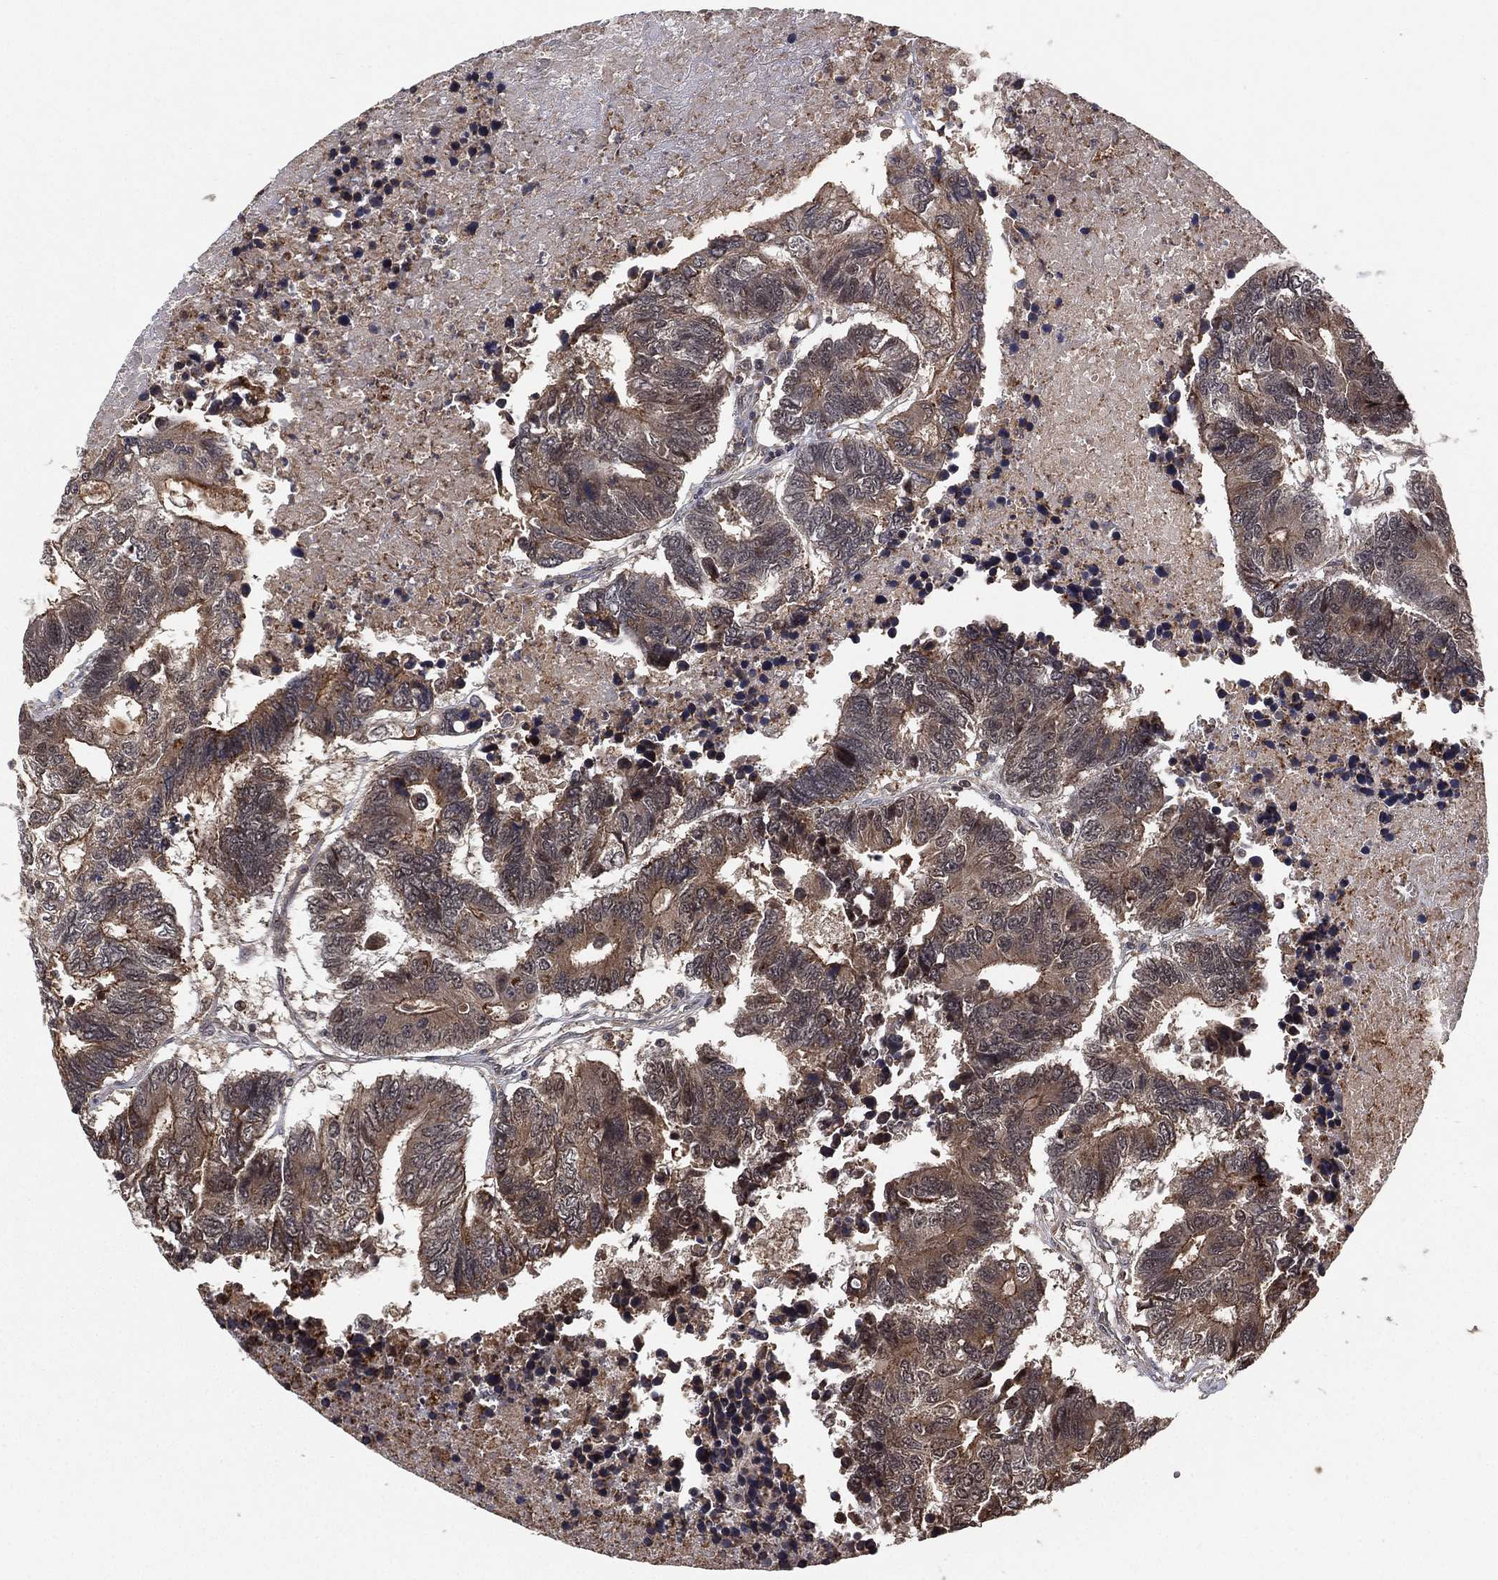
{"staining": {"intensity": "weak", "quantity": "<25%", "location": "cytoplasmic/membranous"}, "tissue": "colorectal cancer", "cell_type": "Tumor cells", "image_type": "cancer", "snomed": [{"axis": "morphology", "description": "Adenocarcinoma, NOS"}, {"axis": "topography", "description": "Colon"}], "caption": "This is an IHC histopathology image of human adenocarcinoma (colorectal). There is no positivity in tumor cells.", "gene": "ATG4B", "patient": {"sex": "female", "age": 48}}